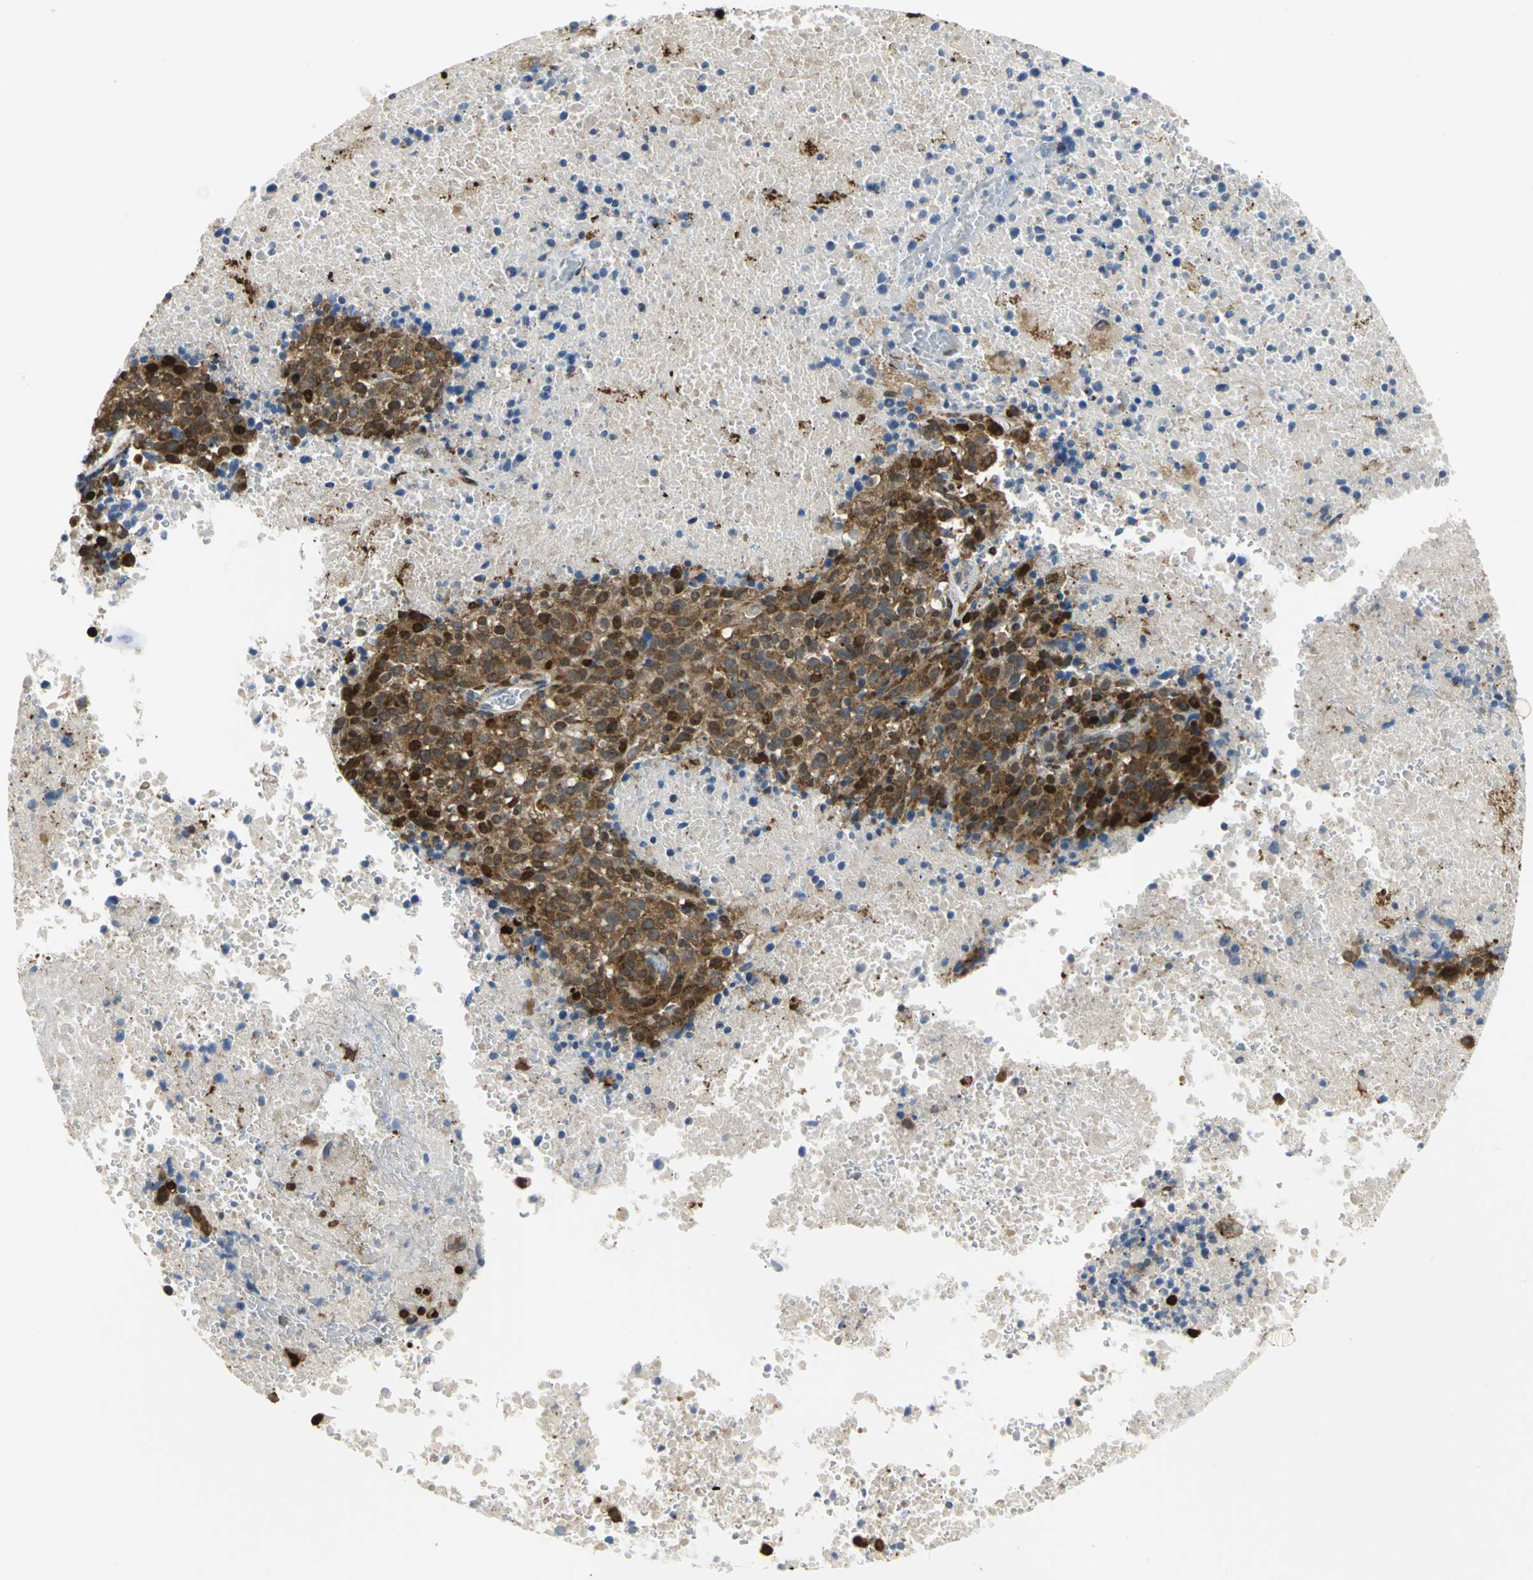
{"staining": {"intensity": "strong", "quantity": ">75%", "location": "cytoplasmic/membranous,nuclear"}, "tissue": "melanoma", "cell_type": "Tumor cells", "image_type": "cancer", "snomed": [{"axis": "morphology", "description": "Malignant melanoma, Metastatic site"}, {"axis": "topography", "description": "Cerebral cortex"}], "caption": "An immunohistochemistry micrograph of neoplastic tissue is shown. Protein staining in brown labels strong cytoplasmic/membranous and nuclear positivity in melanoma within tumor cells.", "gene": "YBX1", "patient": {"sex": "female", "age": 52}}